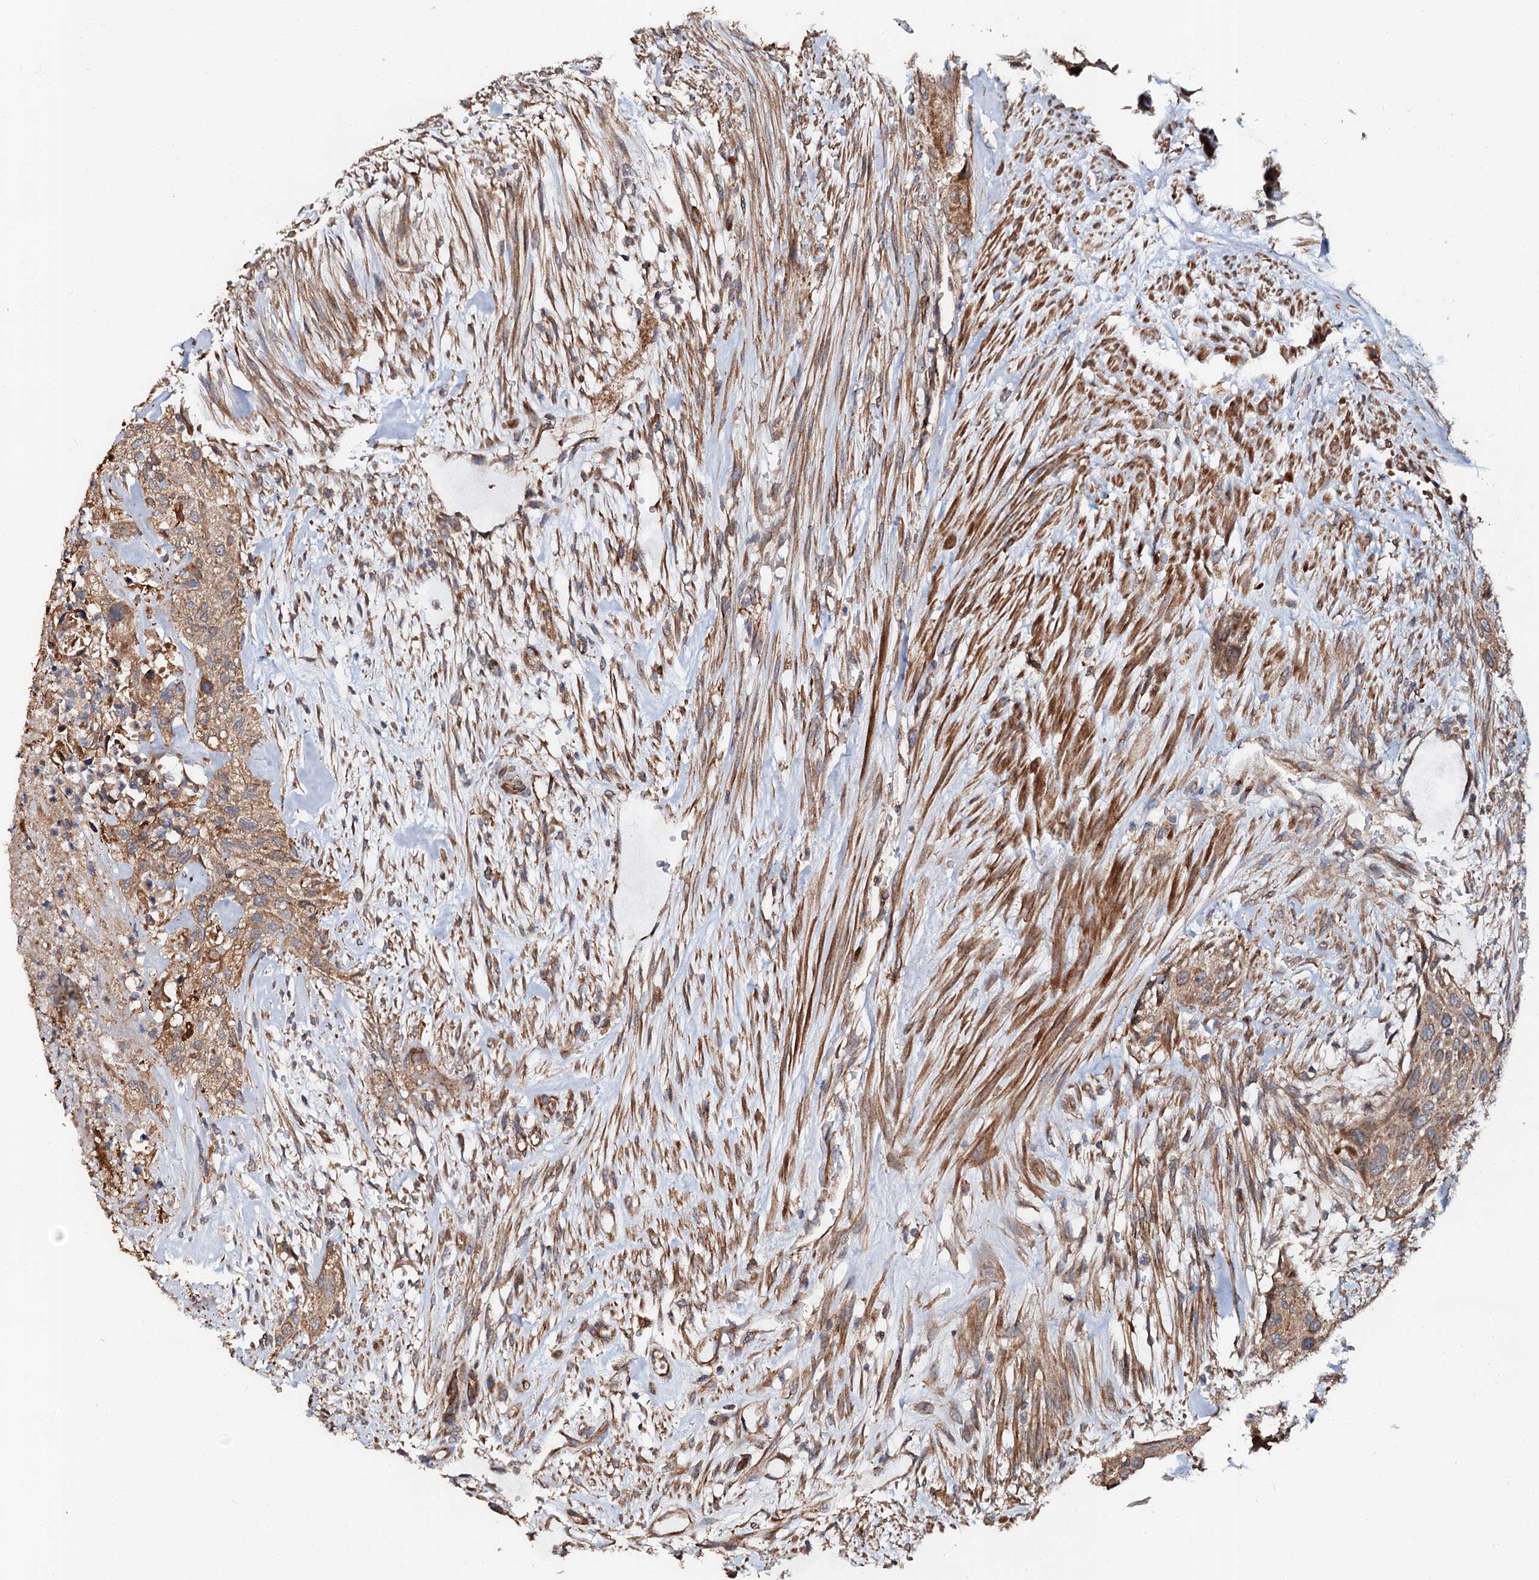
{"staining": {"intensity": "moderate", "quantity": ">75%", "location": "cytoplasmic/membranous"}, "tissue": "urothelial cancer", "cell_type": "Tumor cells", "image_type": "cancer", "snomed": [{"axis": "morphology", "description": "Urothelial carcinoma, High grade"}, {"axis": "topography", "description": "Urinary bladder"}], "caption": "Urothelial cancer was stained to show a protein in brown. There is medium levels of moderate cytoplasmic/membranous expression in about >75% of tumor cells.", "gene": "GLCE", "patient": {"sex": "male", "age": 35}}